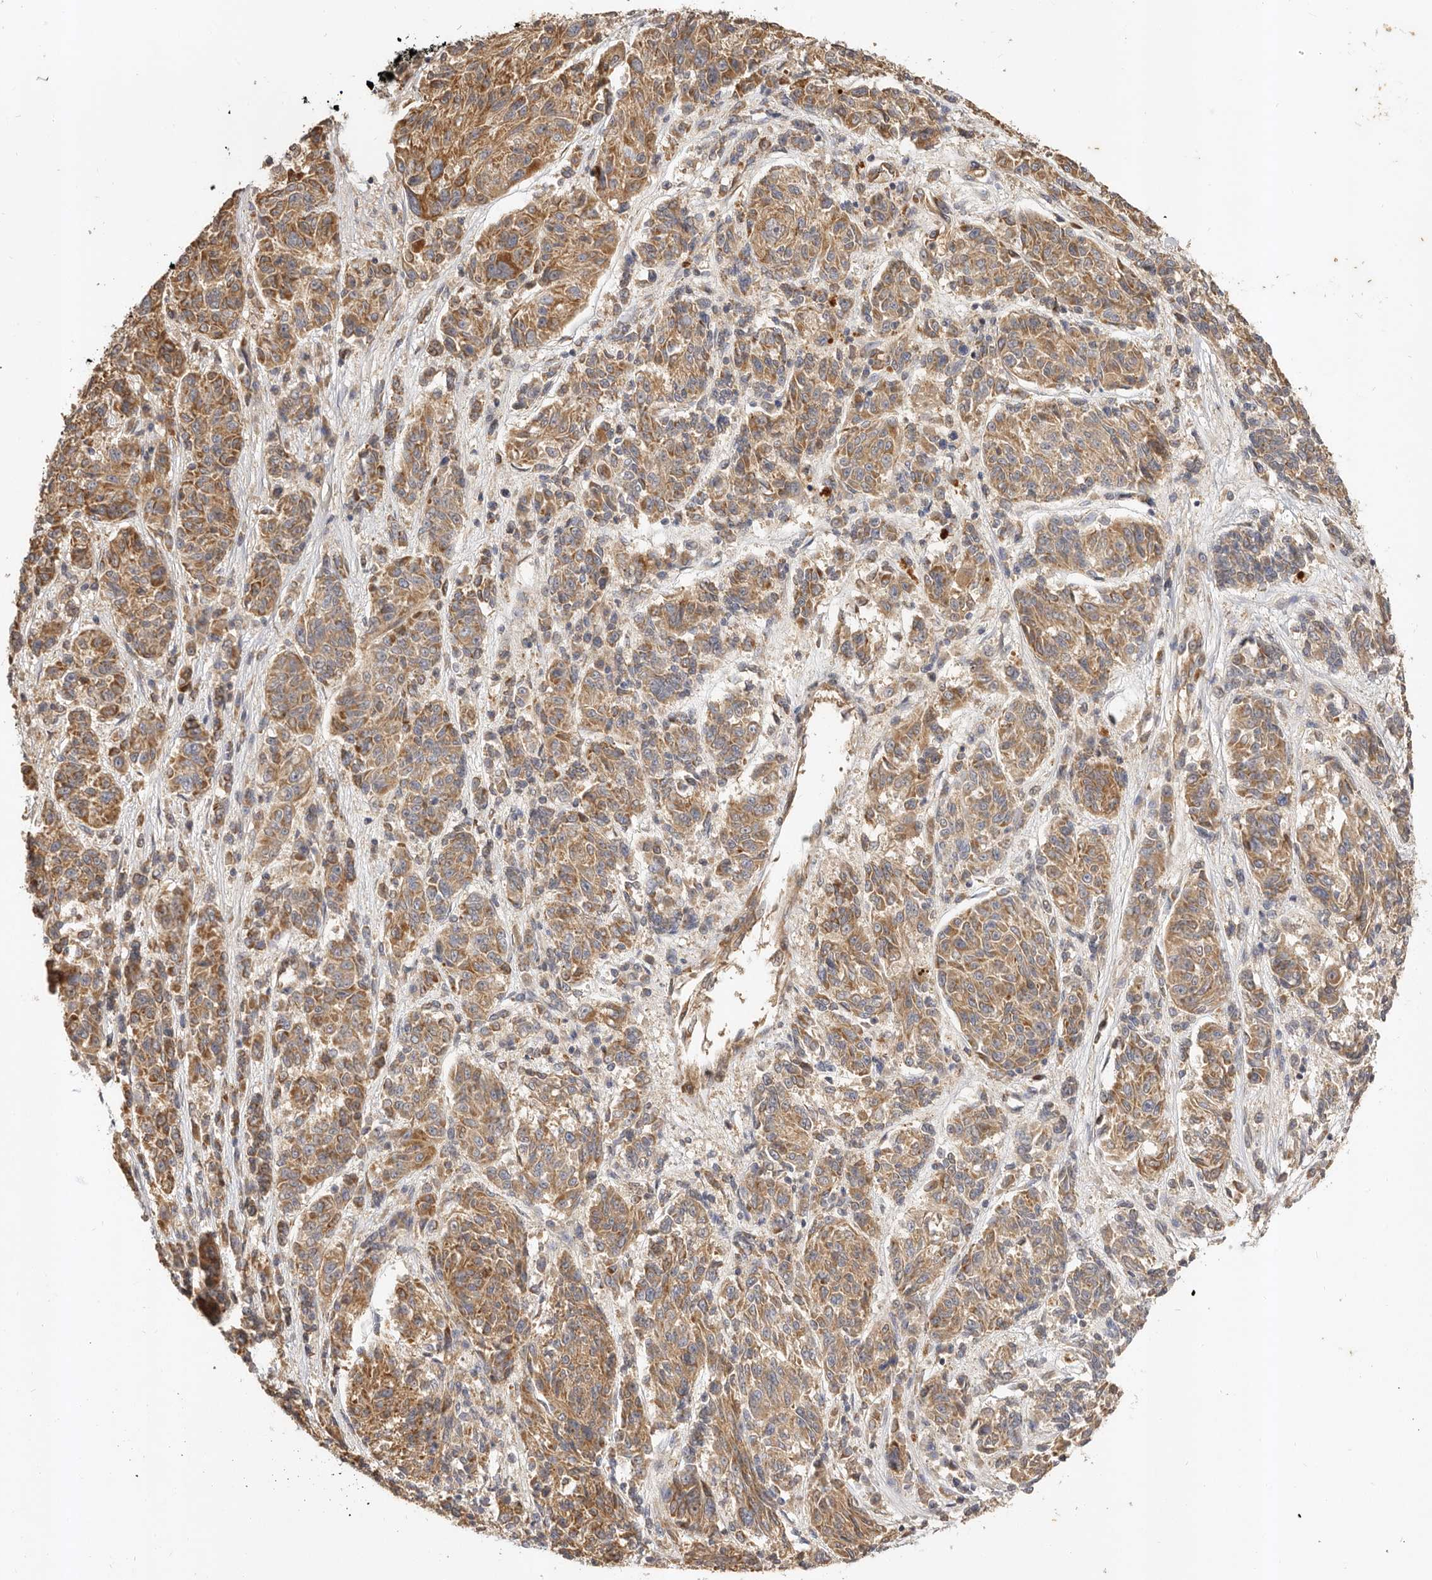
{"staining": {"intensity": "moderate", "quantity": ">75%", "location": "cytoplasmic/membranous"}, "tissue": "melanoma", "cell_type": "Tumor cells", "image_type": "cancer", "snomed": [{"axis": "morphology", "description": "Malignant melanoma, NOS"}, {"axis": "topography", "description": "Skin"}], "caption": "The immunohistochemical stain shows moderate cytoplasmic/membranous staining in tumor cells of malignant melanoma tissue.", "gene": "ADAMTS9", "patient": {"sex": "male", "age": 53}}